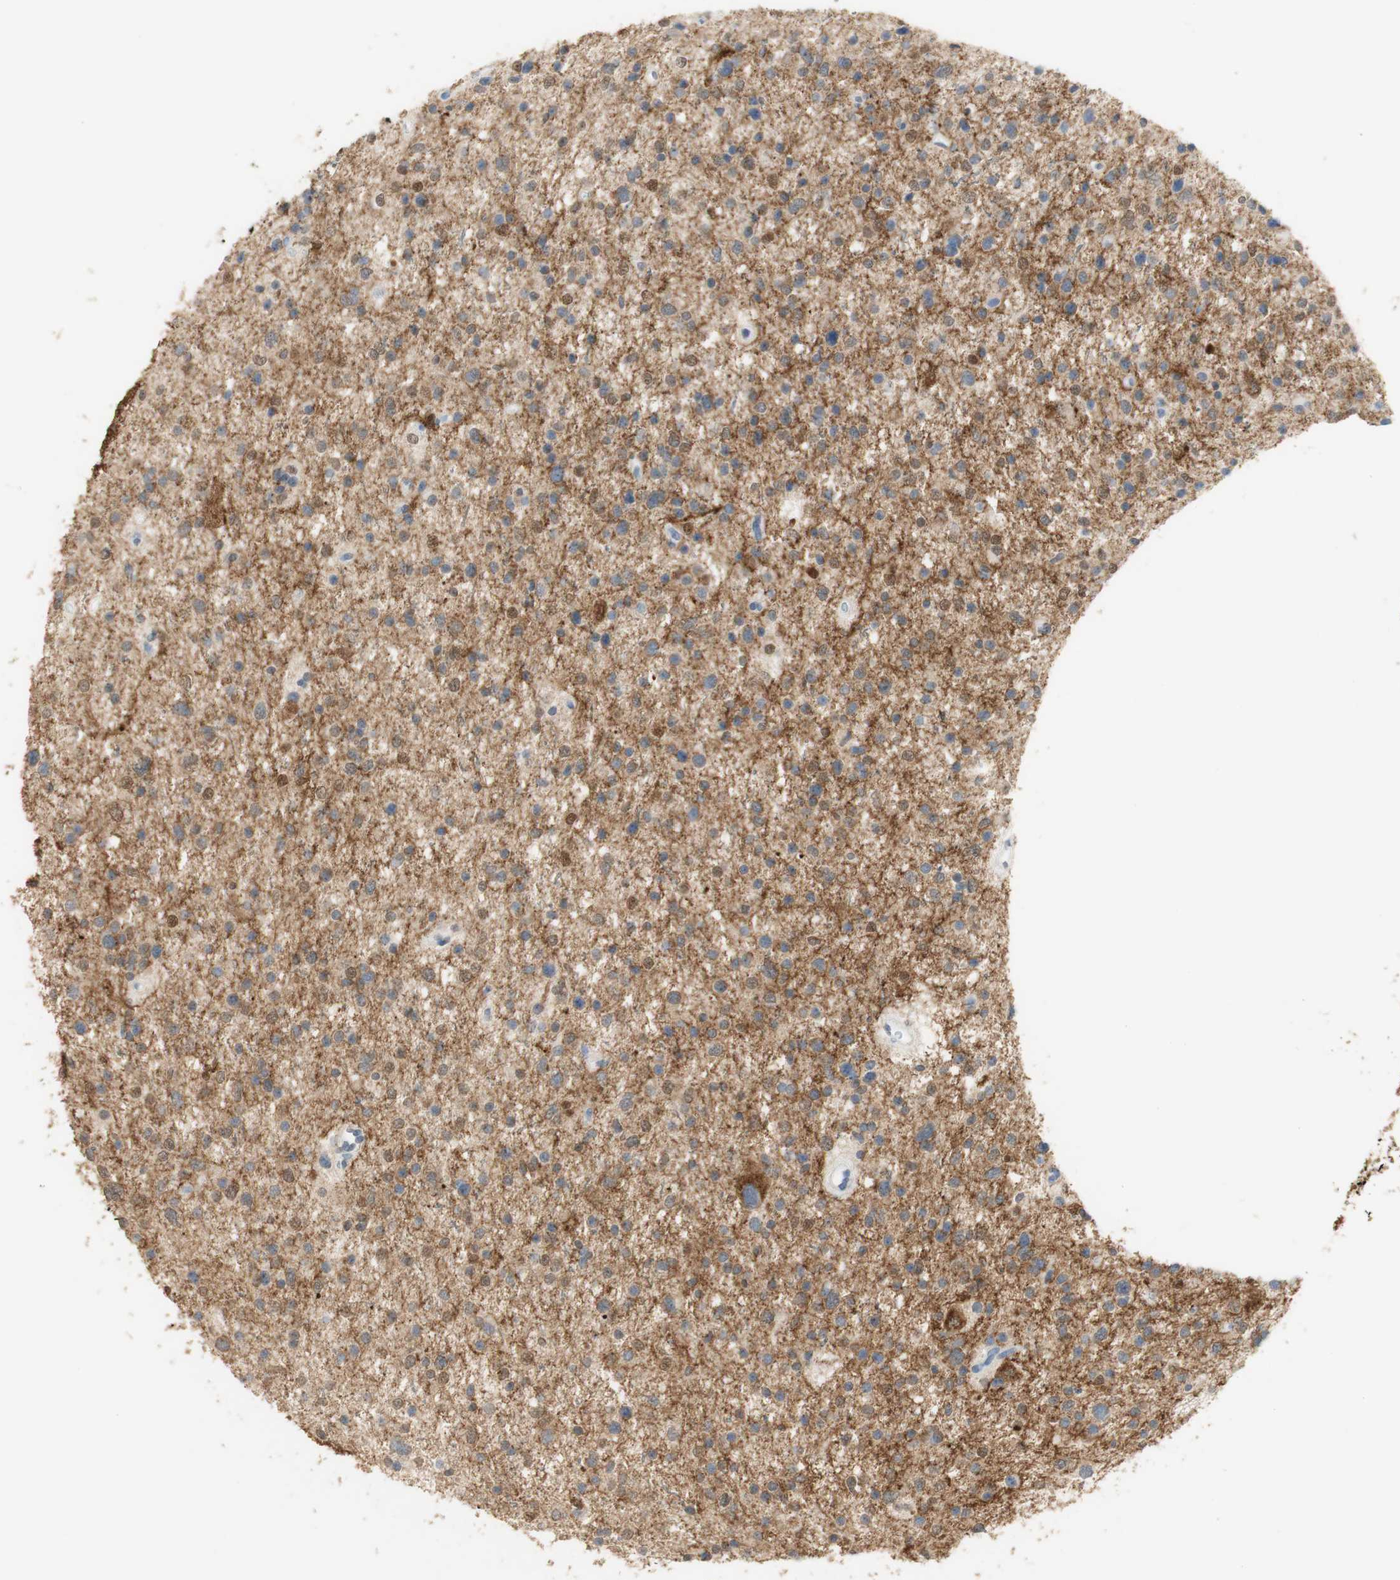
{"staining": {"intensity": "weak", "quantity": ">75%", "location": "cytoplasmic/membranous"}, "tissue": "glioma", "cell_type": "Tumor cells", "image_type": "cancer", "snomed": [{"axis": "morphology", "description": "Glioma, malignant, Low grade"}, {"axis": "topography", "description": "Brain"}], "caption": "Immunohistochemistry of glioma demonstrates low levels of weak cytoplasmic/membranous staining in approximately >75% of tumor cells.", "gene": "L1CAM", "patient": {"sex": "female", "age": 37}}